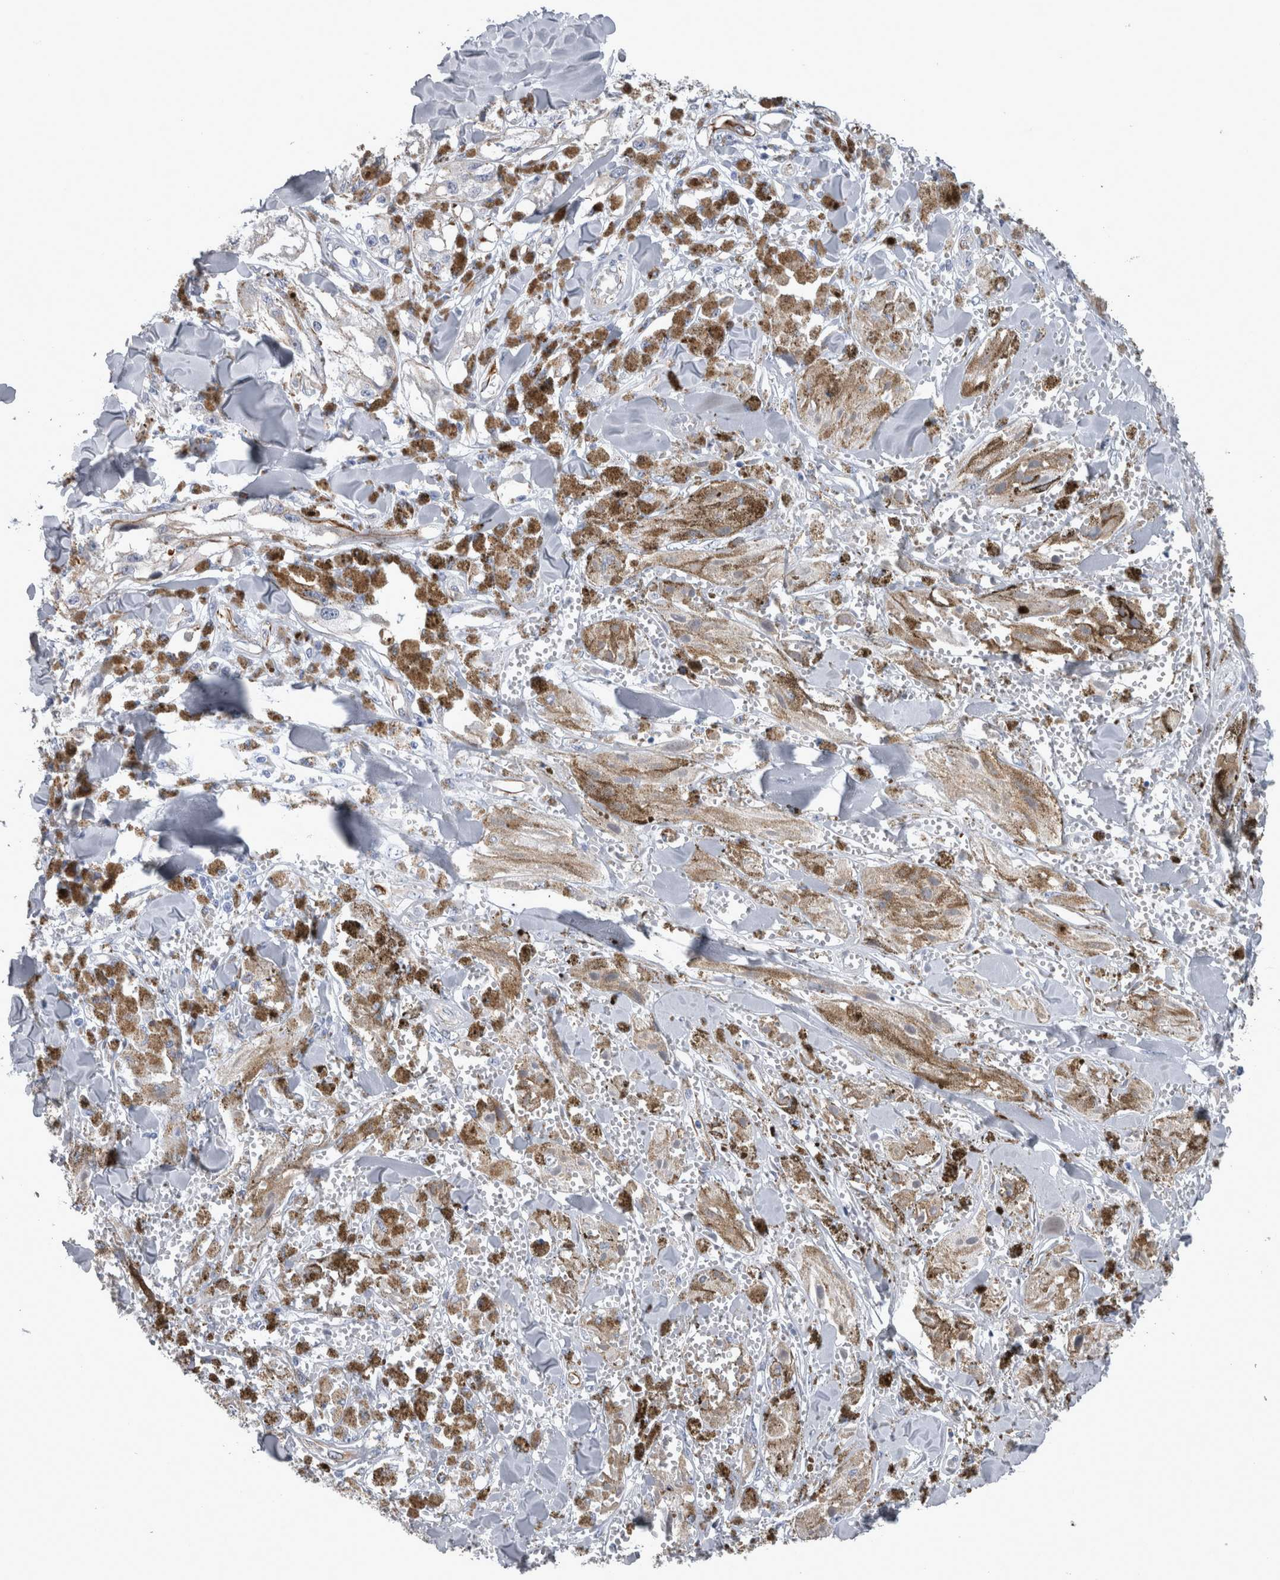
{"staining": {"intensity": "negative", "quantity": "none", "location": "none"}, "tissue": "melanoma", "cell_type": "Tumor cells", "image_type": "cancer", "snomed": [{"axis": "morphology", "description": "Malignant melanoma, NOS"}, {"axis": "topography", "description": "Skin"}], "caption": "This is a histopathology image of immunohistochemistry (IHC) staining of melanoma, which shows no positivity in tumor cells.", "gene": "VWDE", "patient": {"sex": "male", "age": 88}}